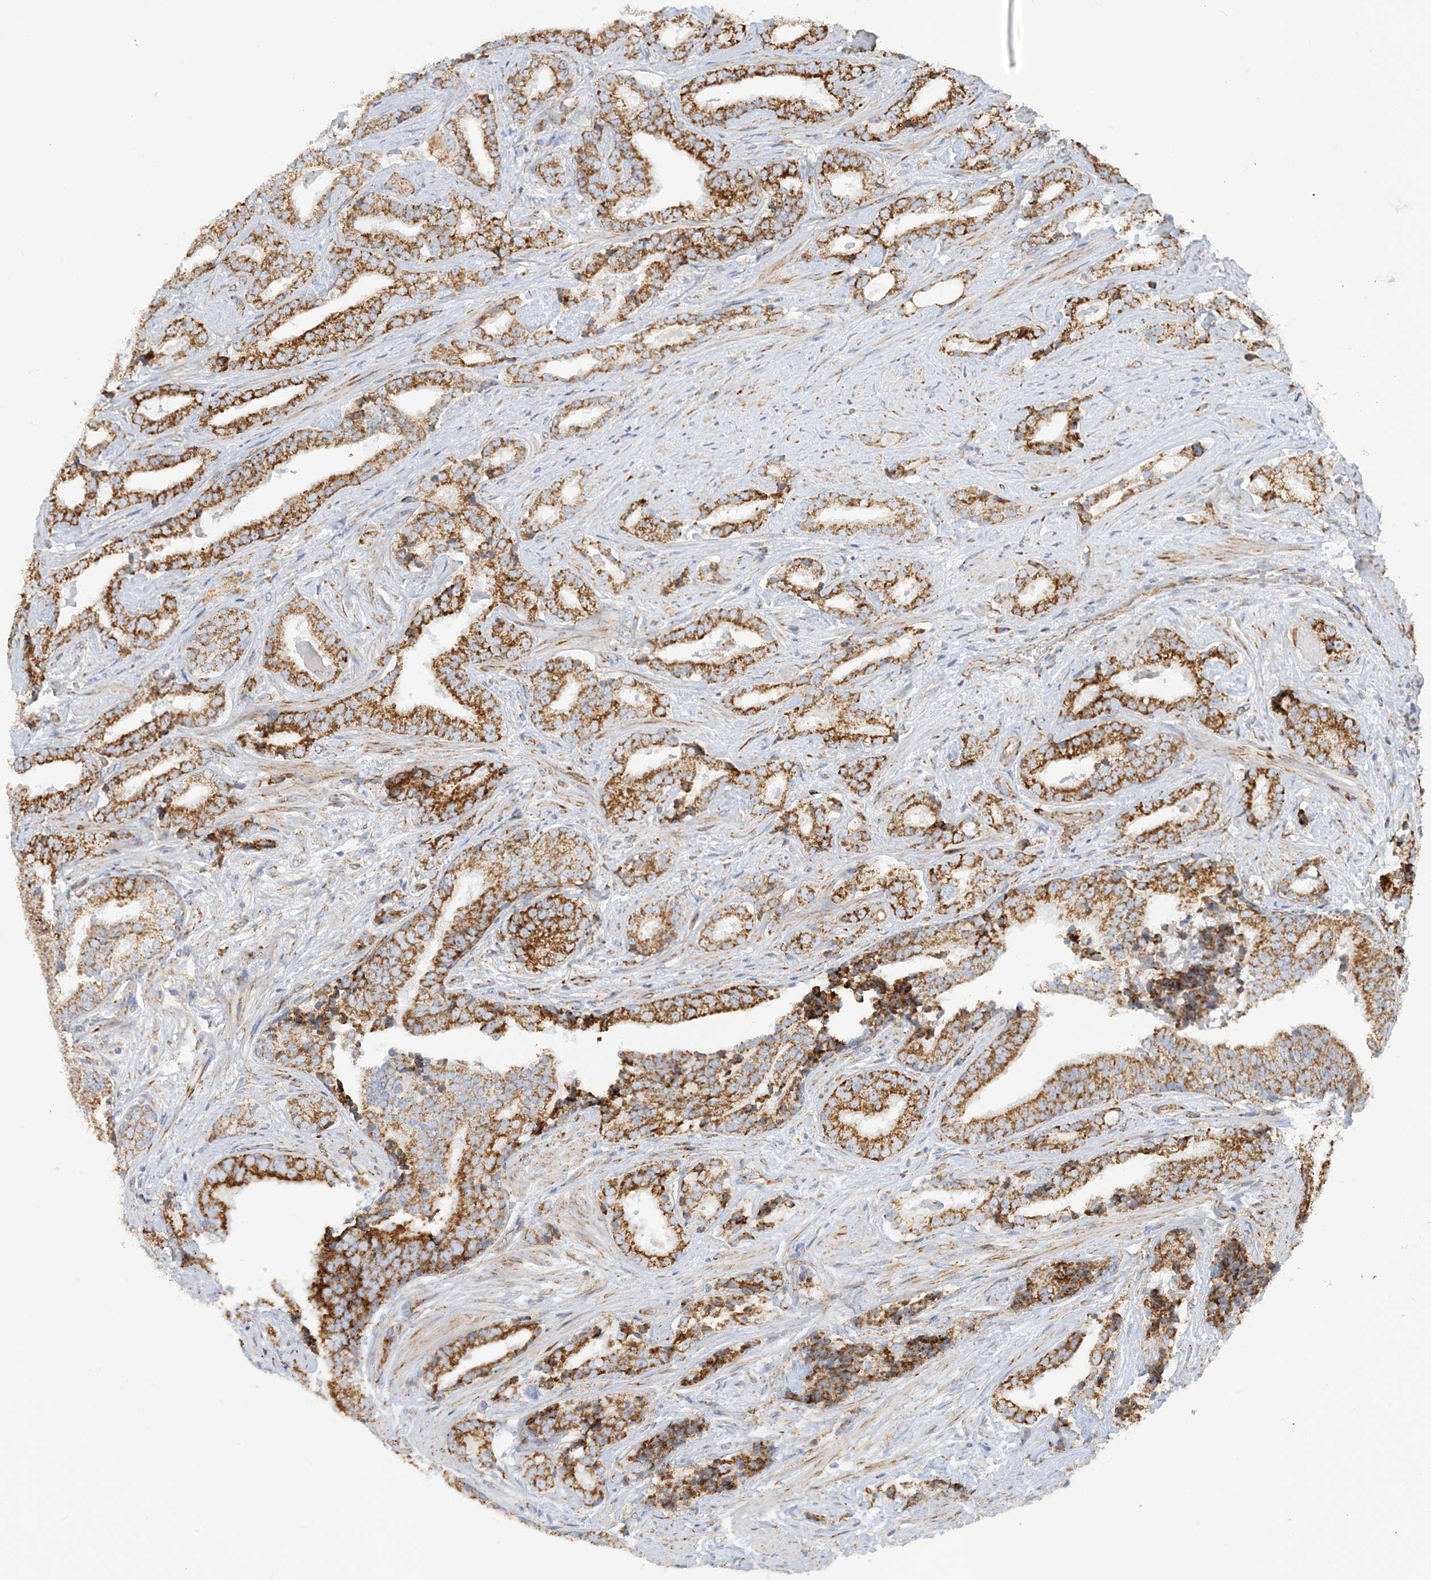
{"staining": {"intensity": "strong", "quantity": ">75%", "location": "cytoplasmic/membranous"}, "tissue": "prostate cancer", "cell_type": "Tumor cells", "image_type": "cancer", "snomed": [{"axis": "morphology", "description": "Adenocarcinoma, Low grade"}, {"axis": "topography", "description": "Prostate"}], "caption": "This histopathology image demonstrates immunohistochemistry staining of human prostate cancer (adenocarcinoma (low-grade)), with high strong cytoplasmic/membranous staining in approximately >75% of tumor cells.", "gene": "COA3", "patient": {"sex": "male", "age": 67}}